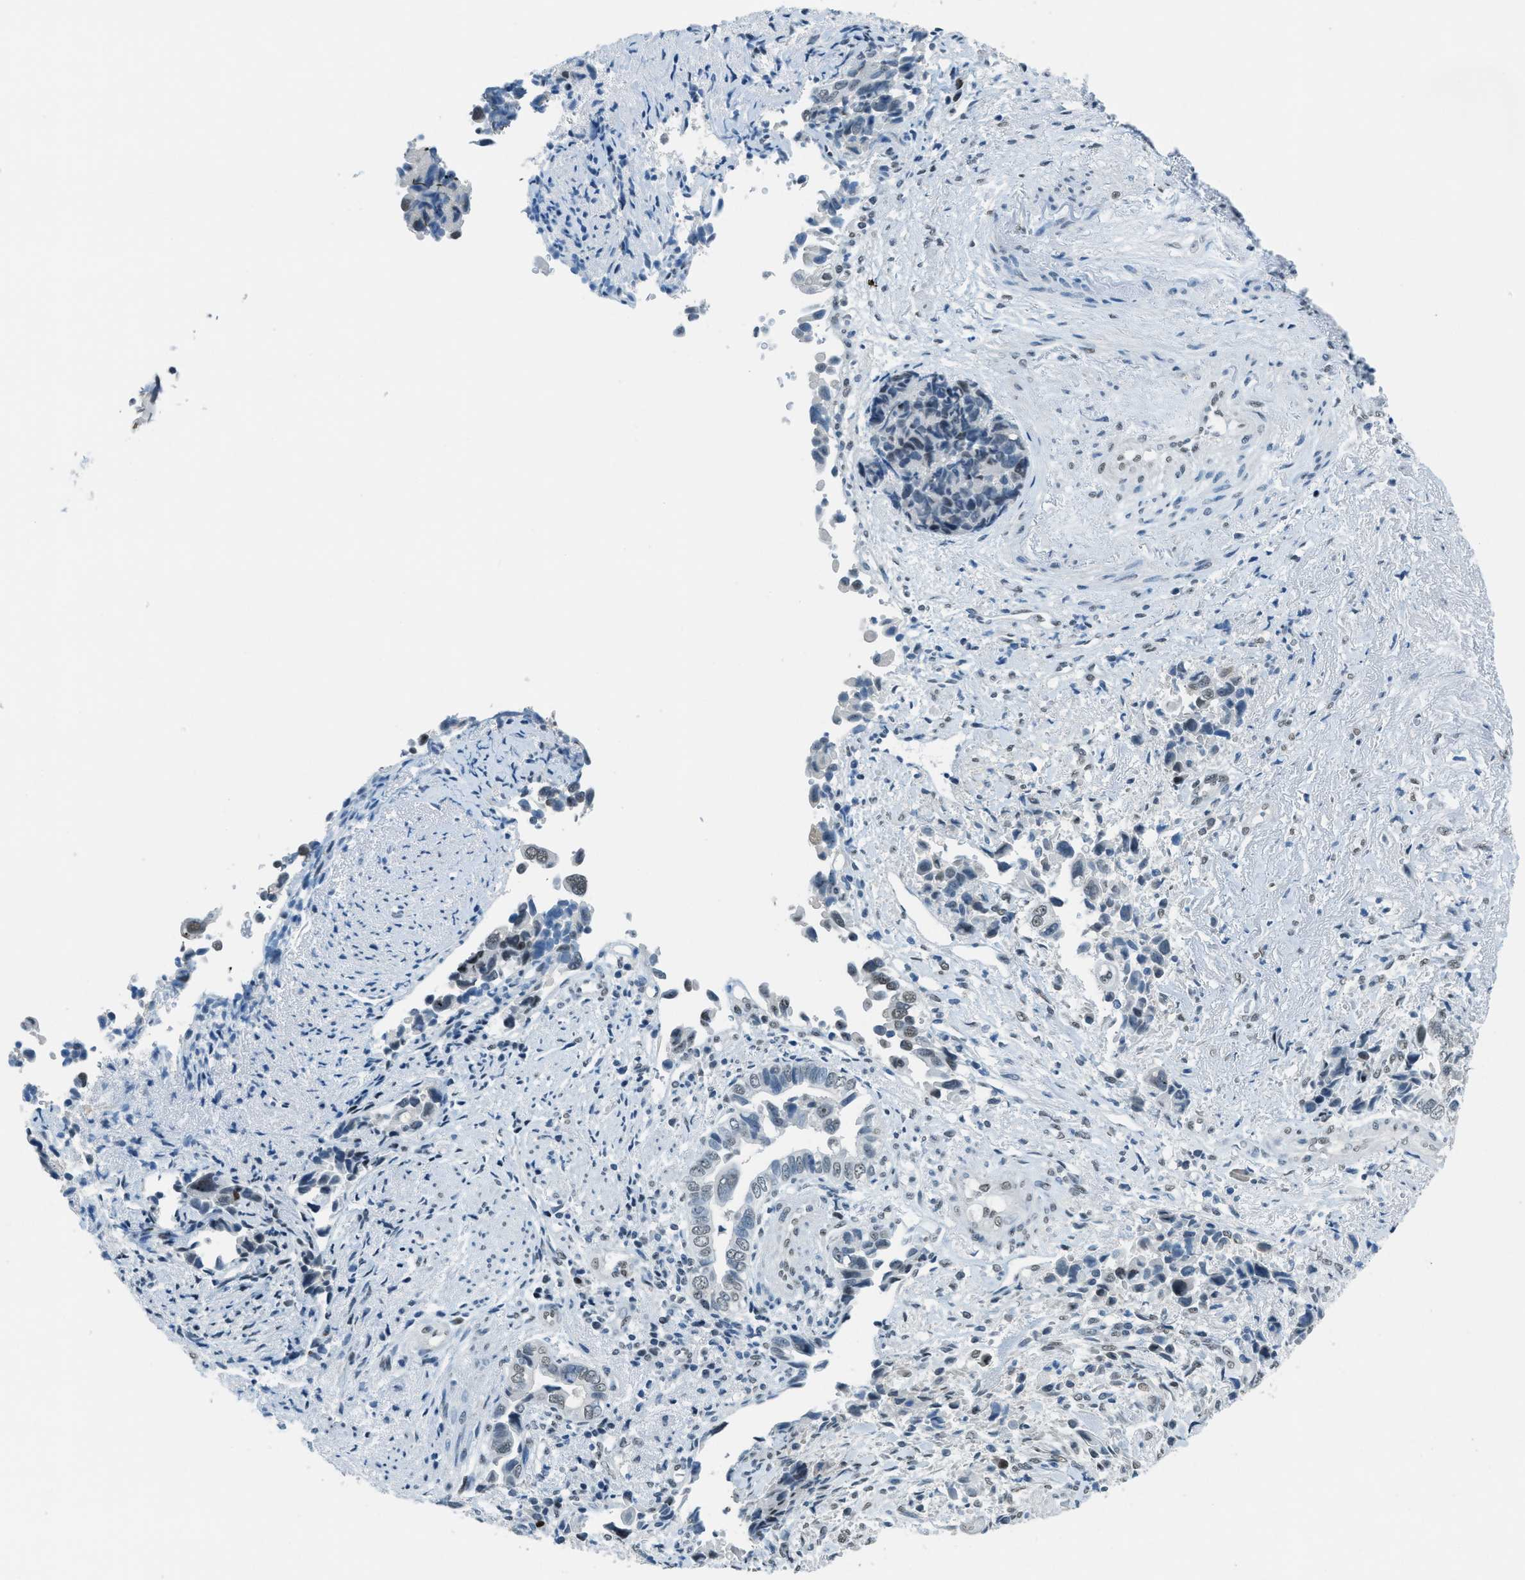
{"staining": {"intensity": "weak", "quantity": "<25%", "location": "nuclear"}, "tissue": "liver cancer", "cell_type": "Tumor cells", "image_type": "cancer", "snomed": [{"axis": "morphology", "description": "Cholangiocarcinoma"}, {"axis": "topography", "description": "Liver"}], "caption": "Immunohistochemical staining of cholangiocarcinoma (liver) exhibits no significant expression in tumor cells.", "gene": "TTC13", "patient": {"sex": "female", "age": 79}}